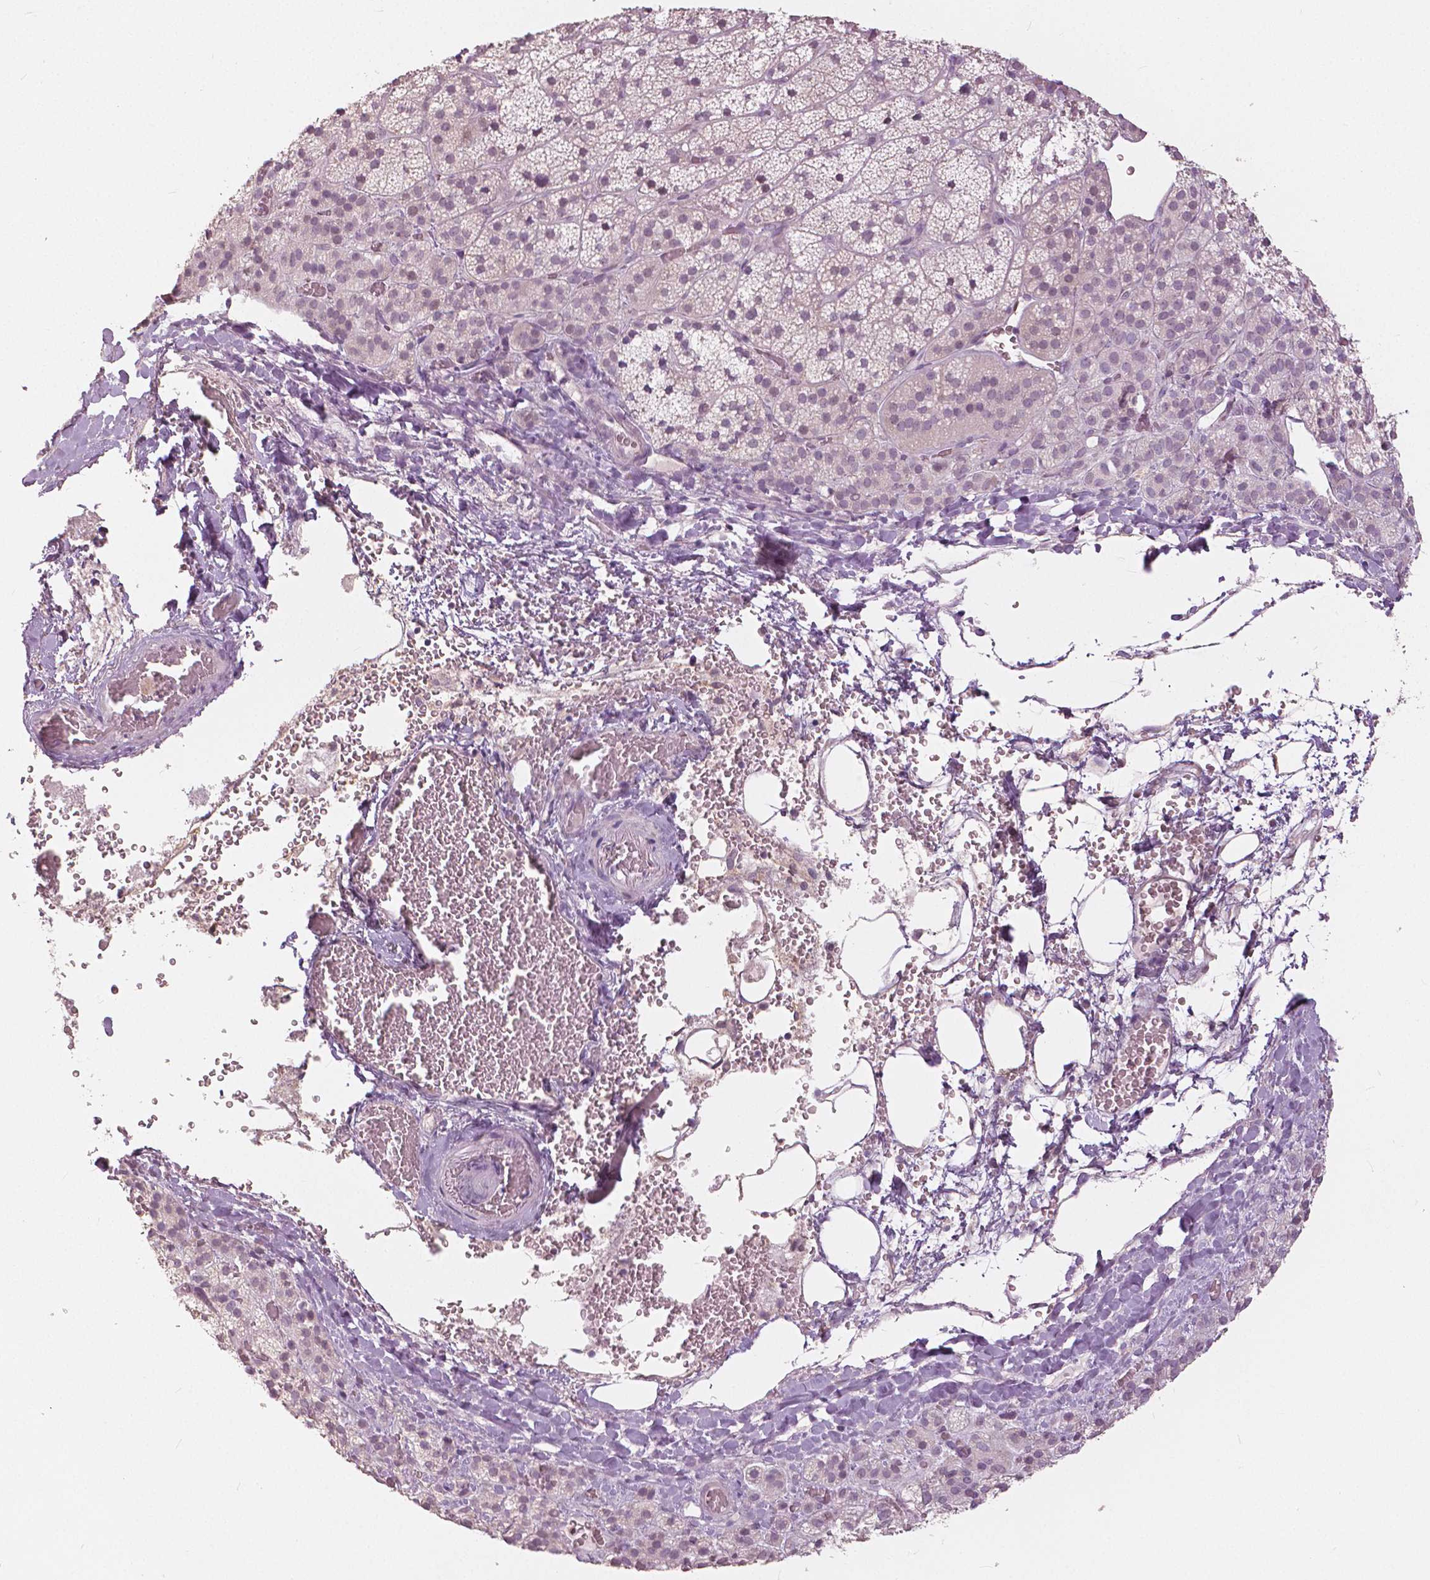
{"staining": {"intensity": "negative", "quantity": "none", "location": "none"}, "tissue": "adrenal gland", "cell_type": "Glandular cells", "image_type": "normal", "snomed": [{"axis": "morphology", "description": "Normal tissue, NOS"}, {"axis": "topography", "description": "Adrenal gland"}], "caption": "High power microscopy histopathology image of an IHC micrograph of normal adrenal gland, revealing no significant expression in glandular cells.", "gene": "NANOG", "patient": {"sex": "male", "age": 53}}